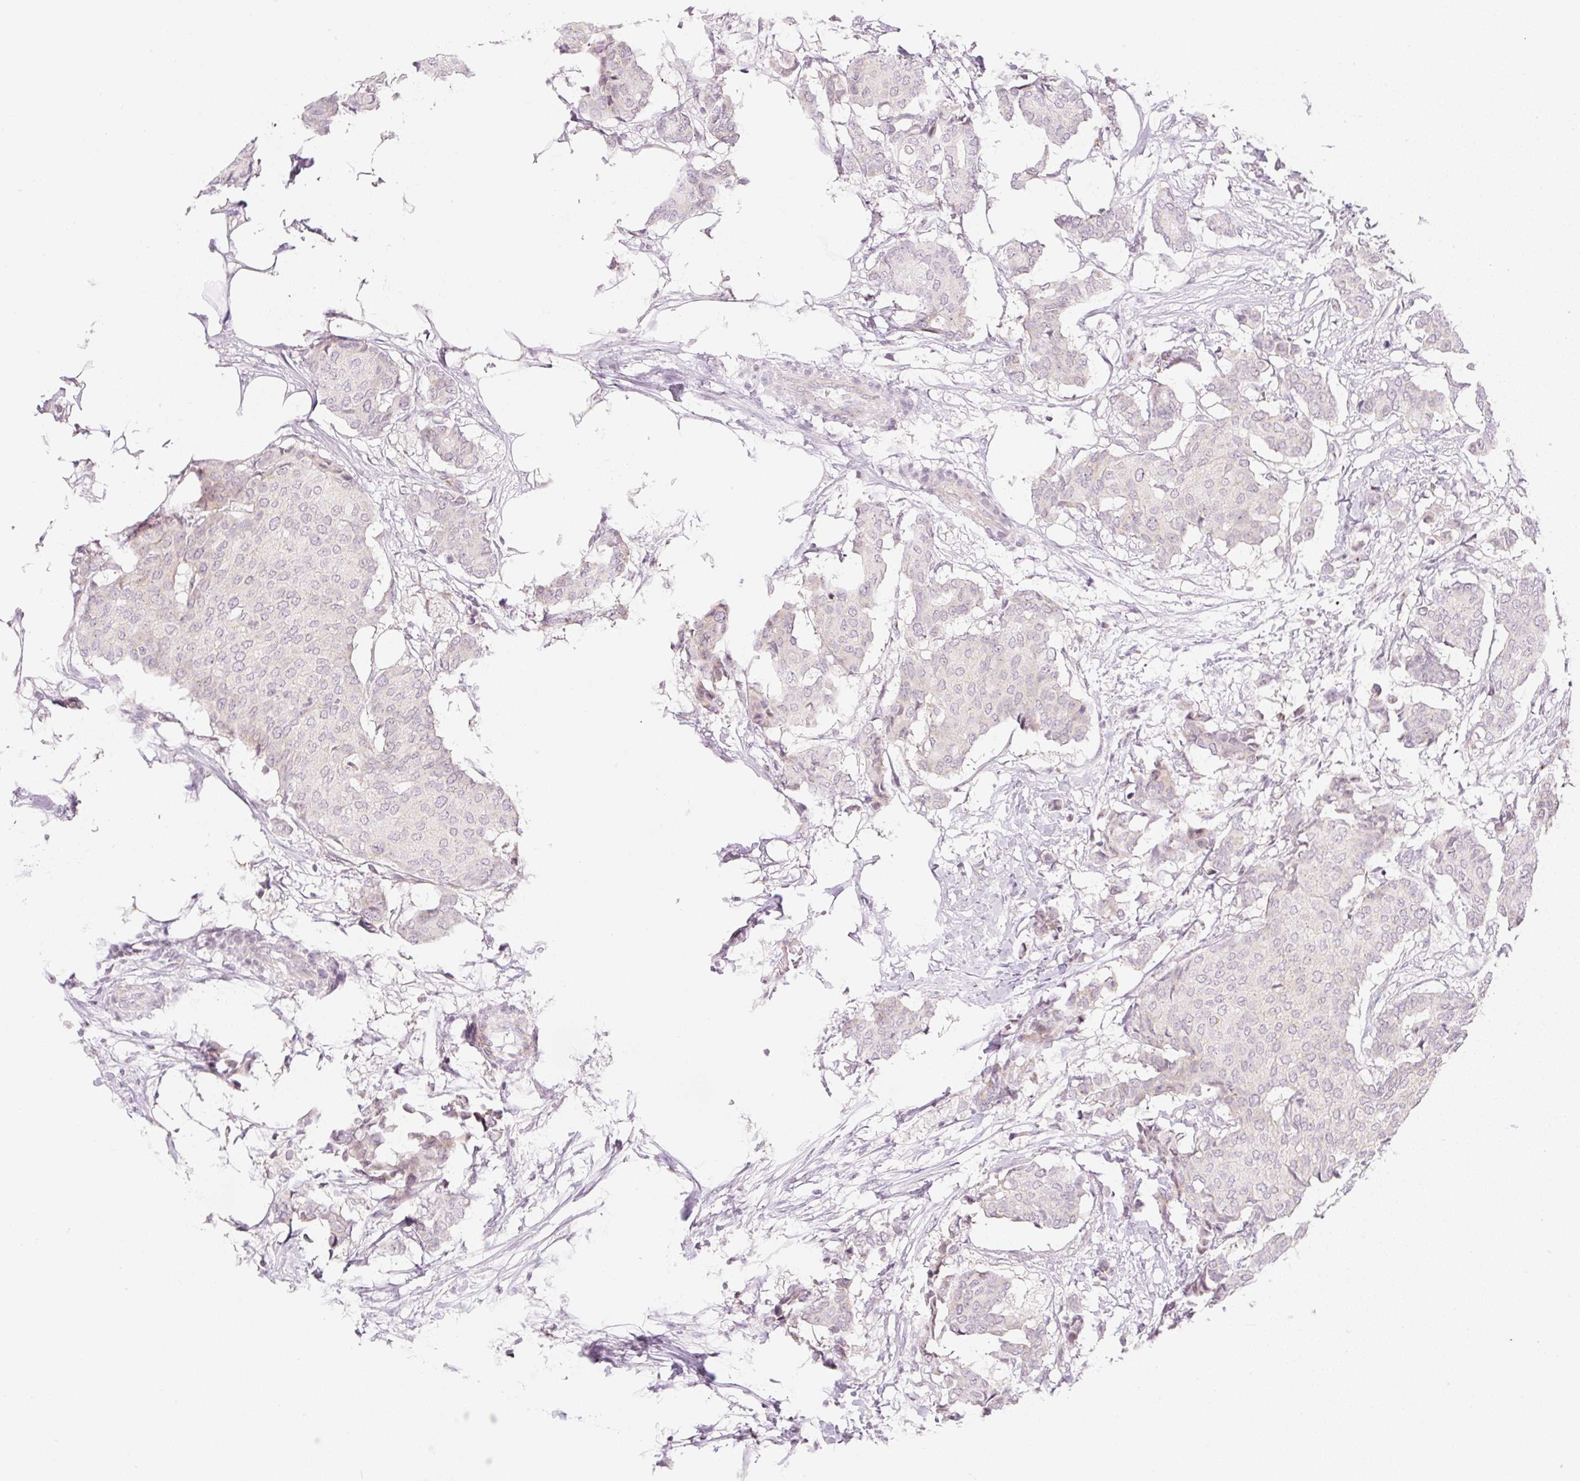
{"staining": {"intensity": "weak", "quantity": "<25%", "location": "cytoplasmic/membranous"}, "tissue": "breast cancer", "cell_type": "Tumor cells", "image_type": "cancer", "snomed": [{"axis": "morphology", "description": "Duct carcinoma"}, {"axis": "topography", "description": "Breast"}], "caption": "Tumor cells show no significant positivity in breast cancer (invasive ductal carcinoma).", "gene": "CASKIN1", "patient": {"sex": "female", "age": 75}}